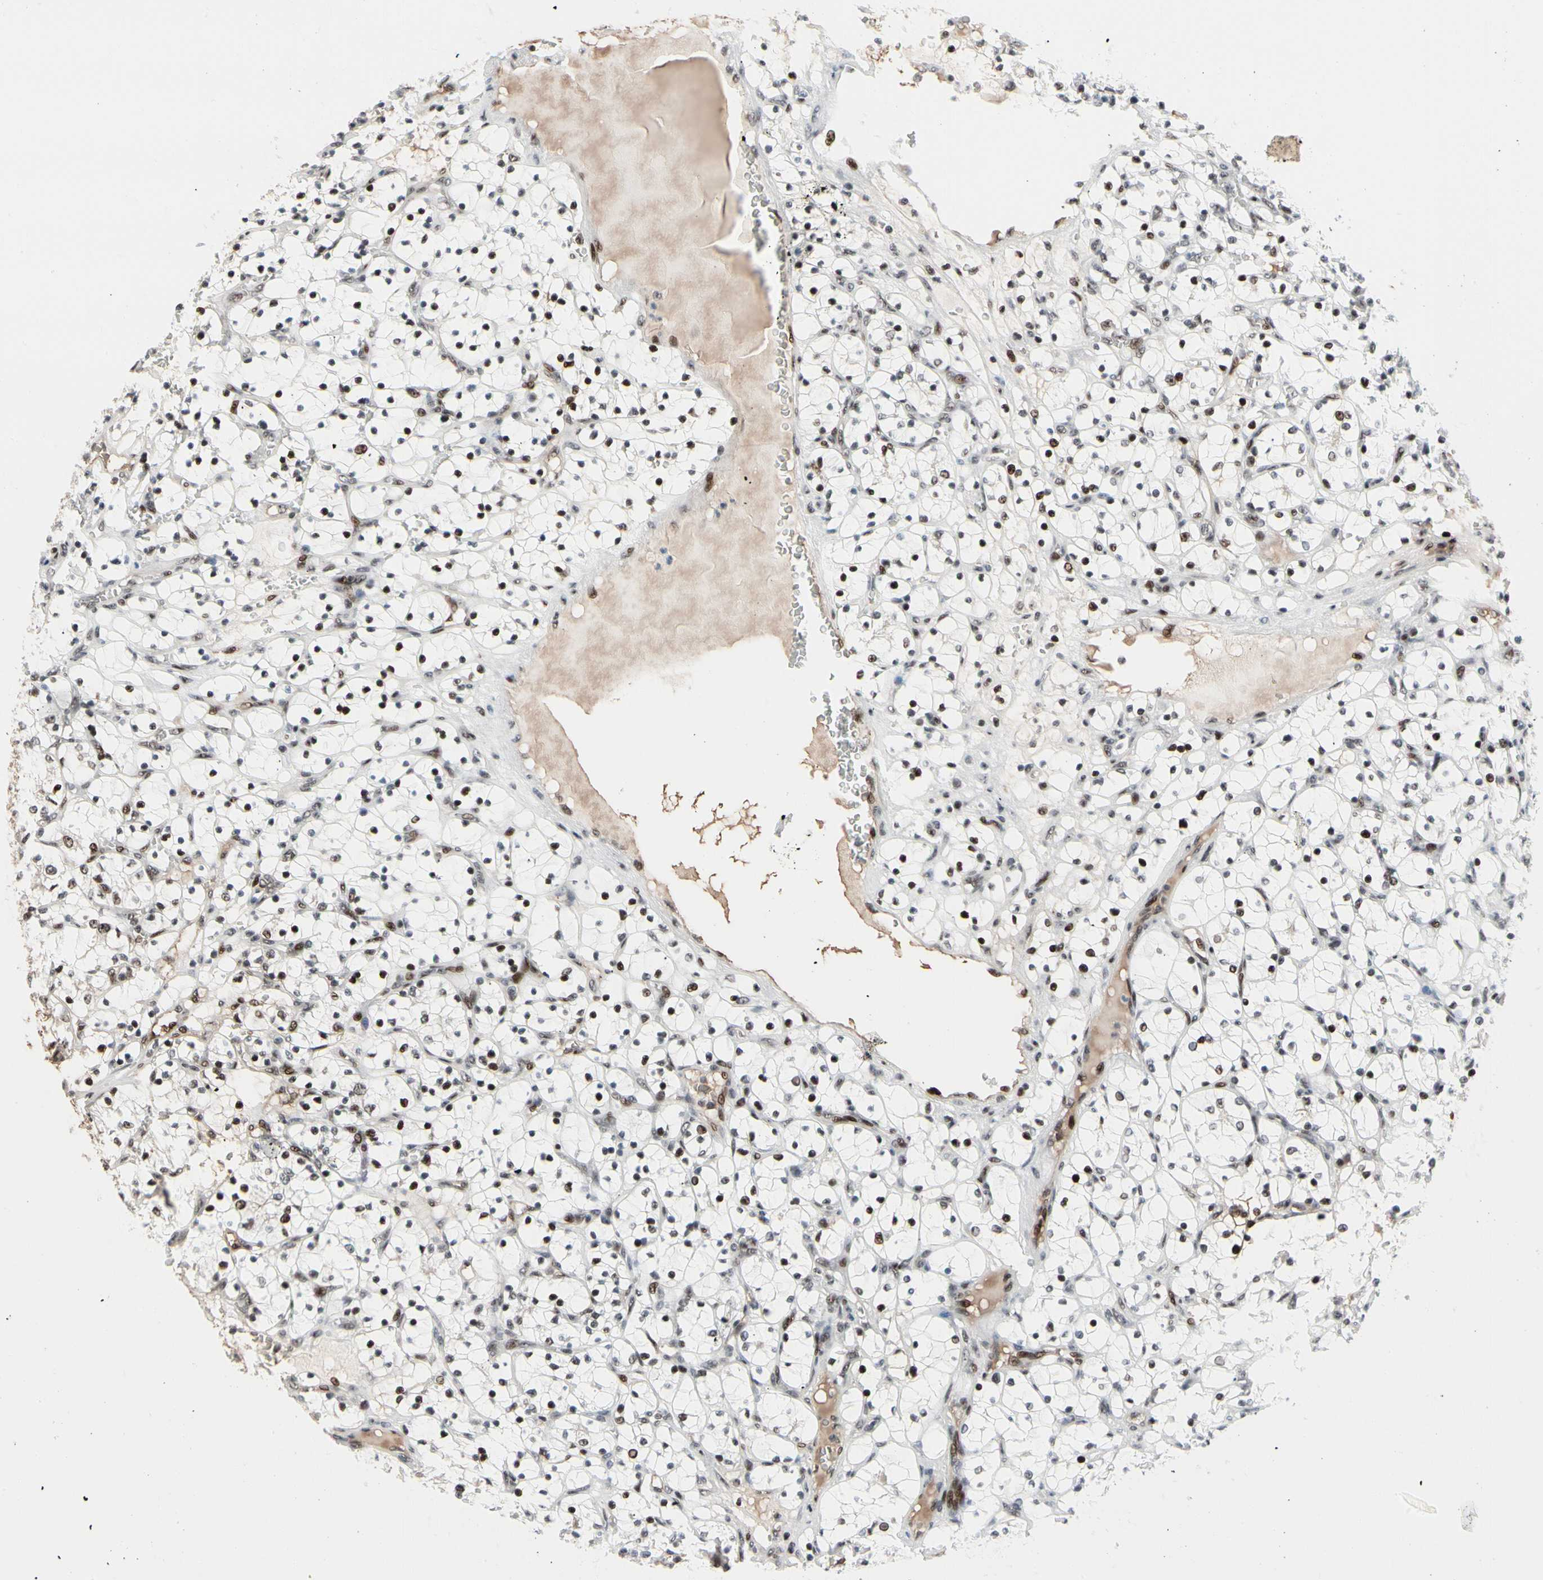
{"staining": {"intensity": "moderate", "quantity": "25%-75%", "location": "nuclear"}, "tissue": "renal cancer", "cell_type": "Tumor cells", "image_type": "cancer", "snomed": [{"axis": "morphology", "description": "Adenocarcinoma, NOS"}, {"axis": "topography", "description": "Kidney"}], "caption": "Adenocarcinoma (renal) stained for a protein reveals moderate nuclear positivity in tumor cells.", "gene": "FOXO3", "patient": {"sex": "female", "age": 69}}